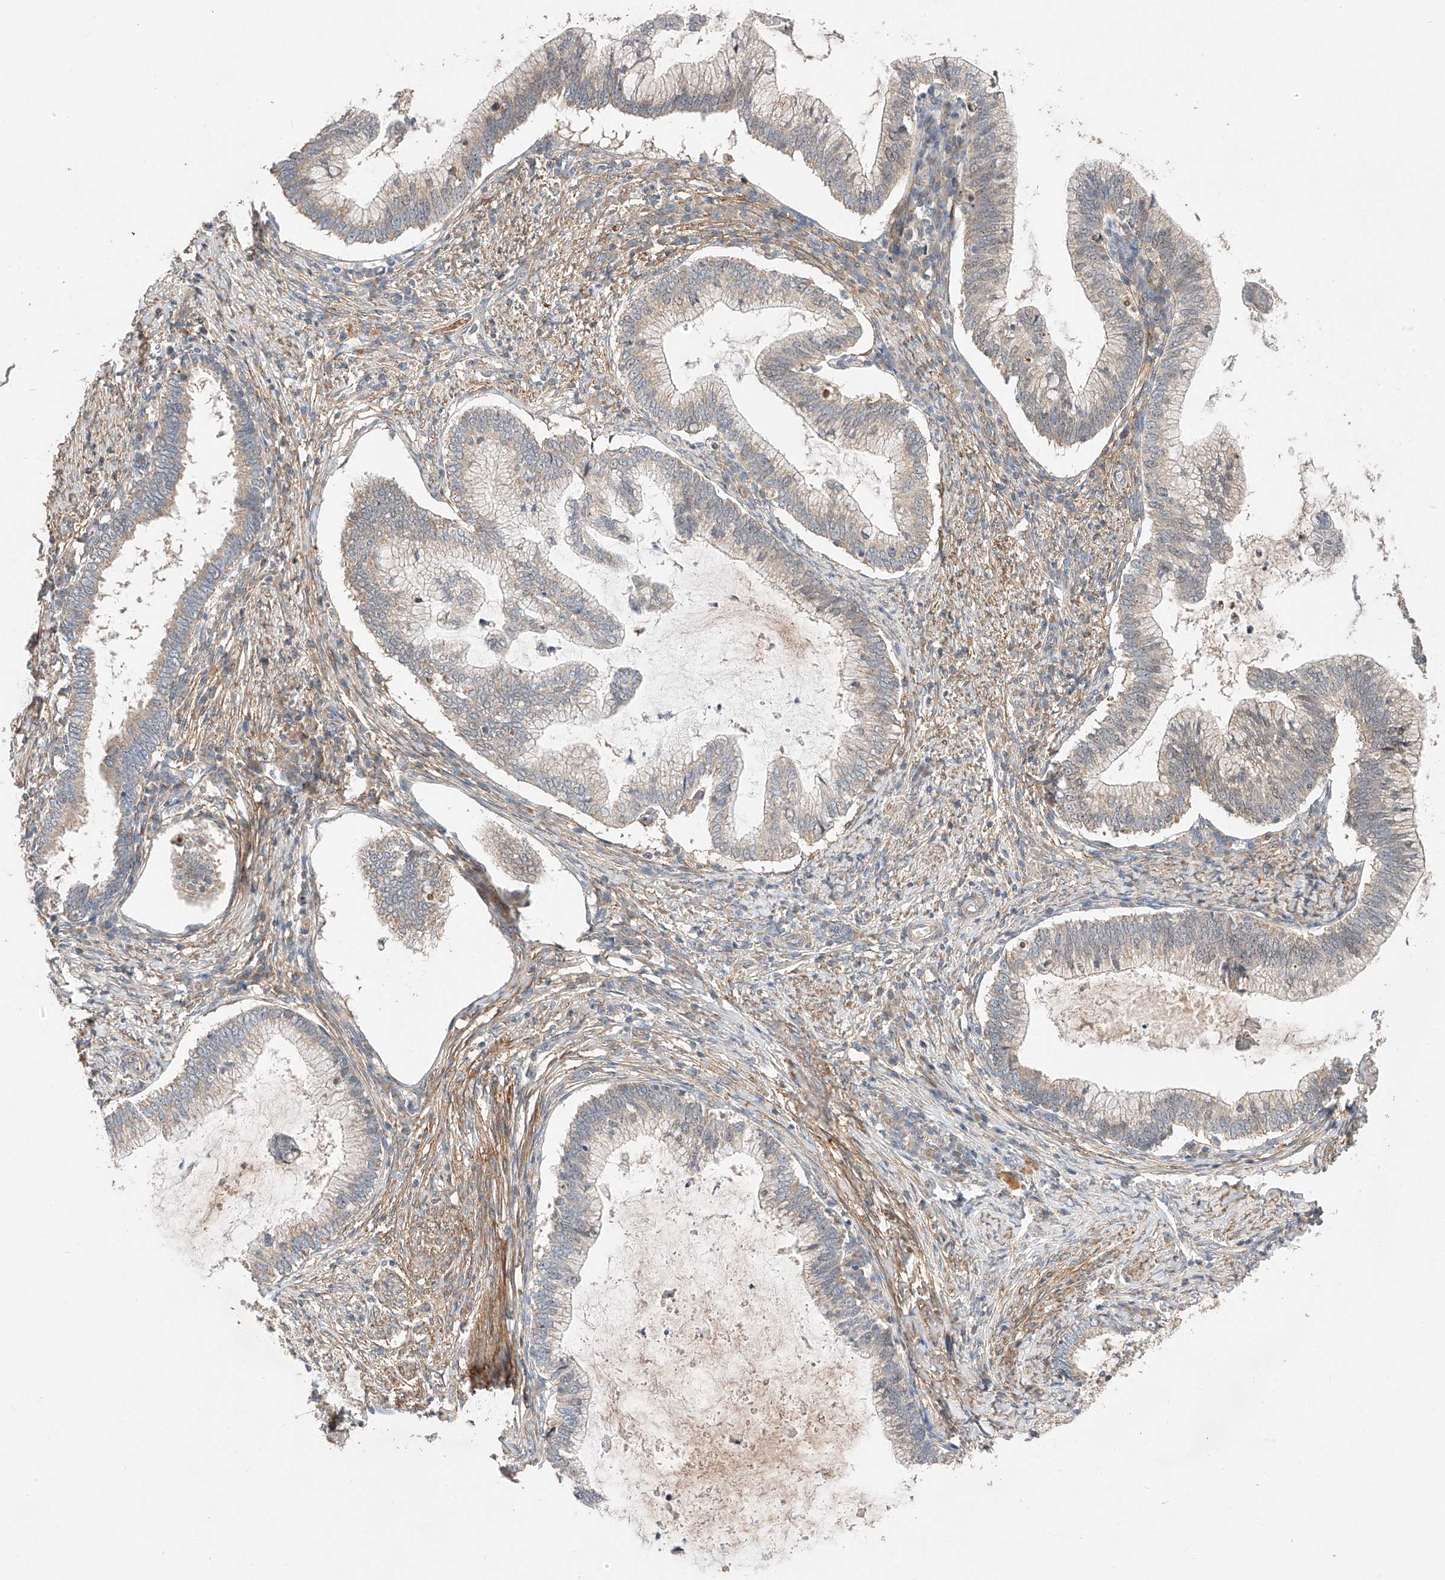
{"staining": {"intensity": "weak", "quantity": "<25%", "location": "cytoplasmic/membranous"}, "tissue": "cervical cancer", "cell_type": "Tumor cells", "image_type": "cancer", "snomed": [{"axis": "morphology", "description": "Adenocarcinoma, NOS"}, {"axis": "topography", "description": "Cervix"}], "caption": "Cervical adenocarcinoma stained for a protein using immunohistochemistry exhibits no expression tumor cells.", "gene": "RAB23", "patient": {"sex": "female", "age": 36}}